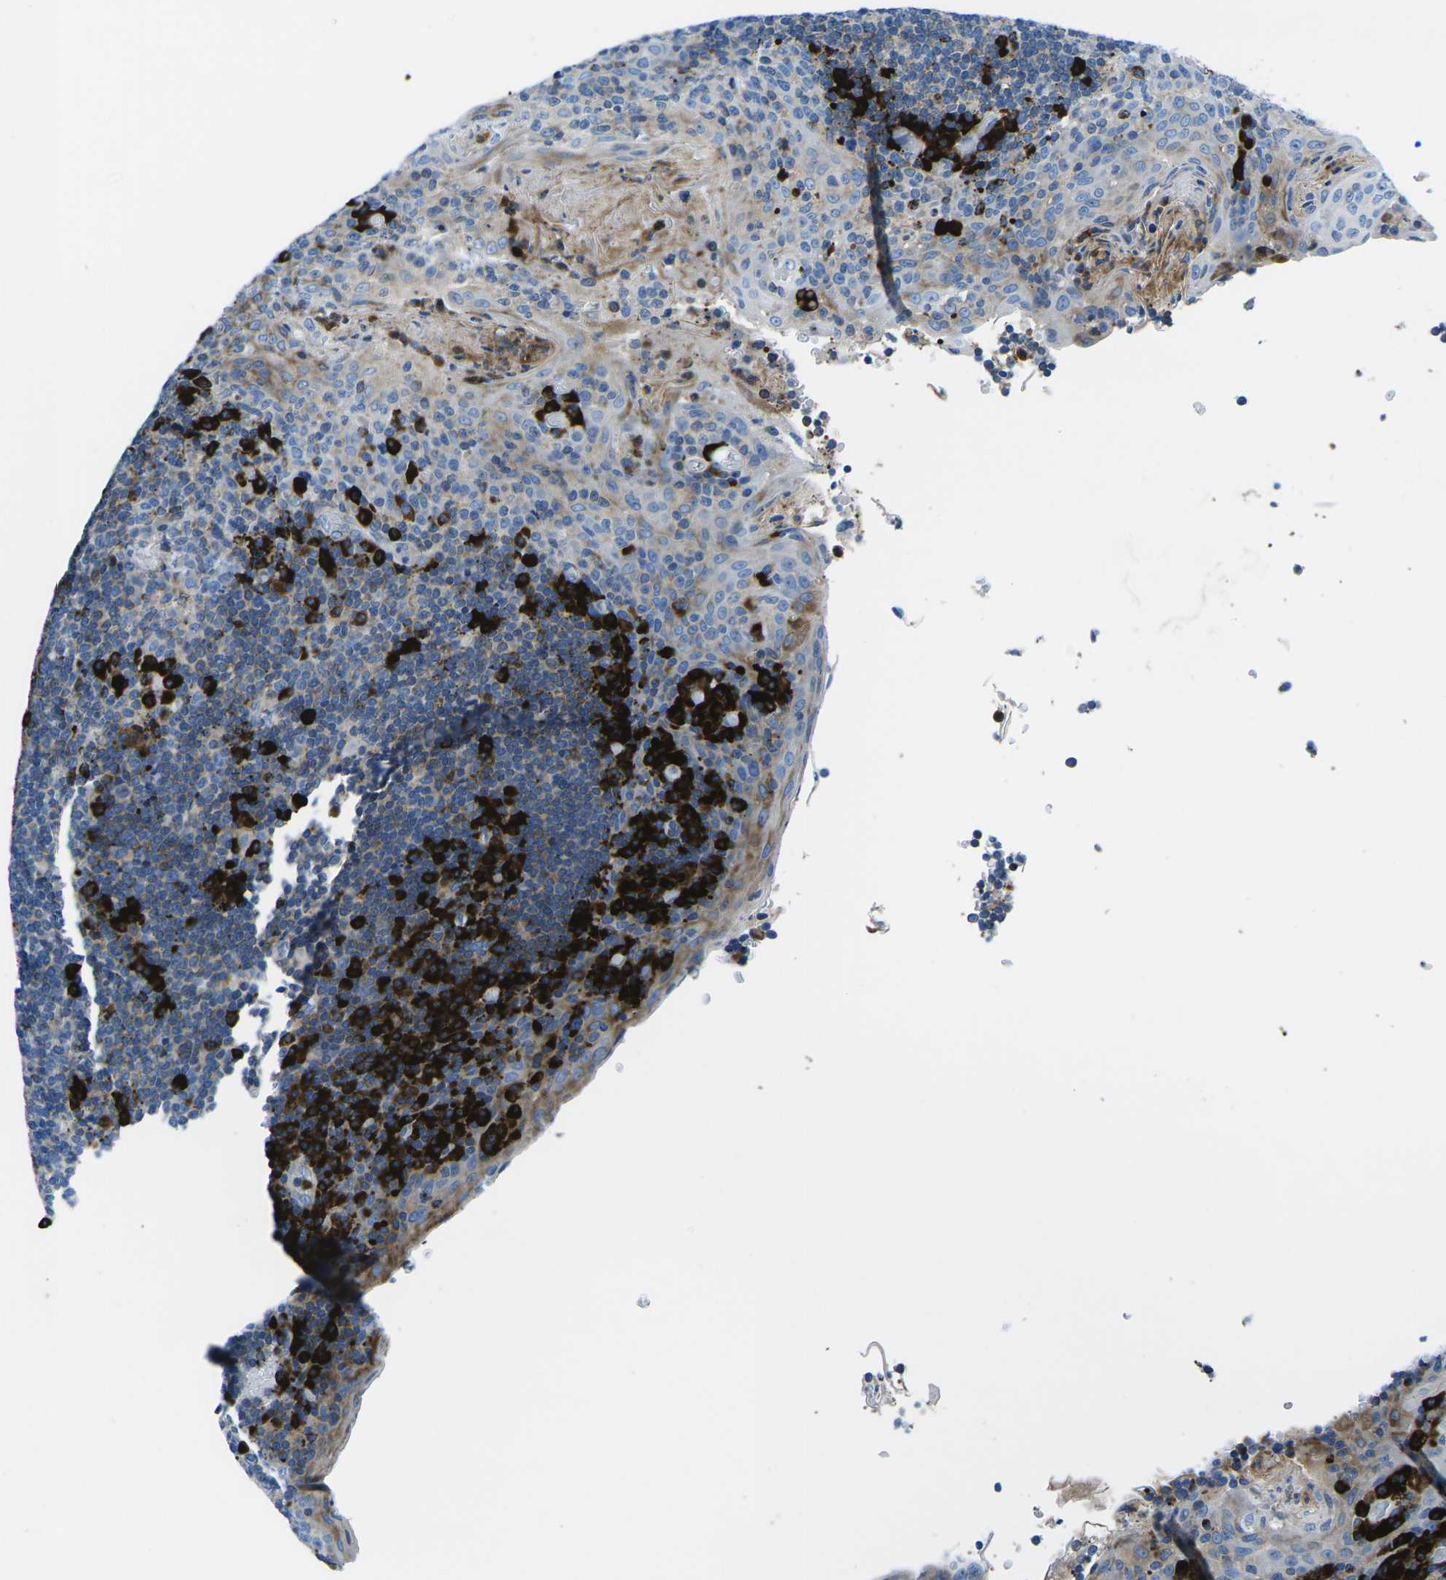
{"staining": {"intensity": "strong", "quantity": "<25%", "location": "cytoplasmic/membranous"}, "tissue": "tonsil", "cell_type": "Germinal center cells", "image_type": "normal", "snomed": [{"axis": "morphology", "description": "Normal tissue, NOS"}, {"axis": "topography", "description": "Tonsil"}], "caption": "Immunohistochemical staining of benign human tonsil demonstrates strong cytoplasmic/membranous protein expression in about <25% of germinal center cells.", "gene": "MC4R", "patient": {"sex": "male", "age": 17}}